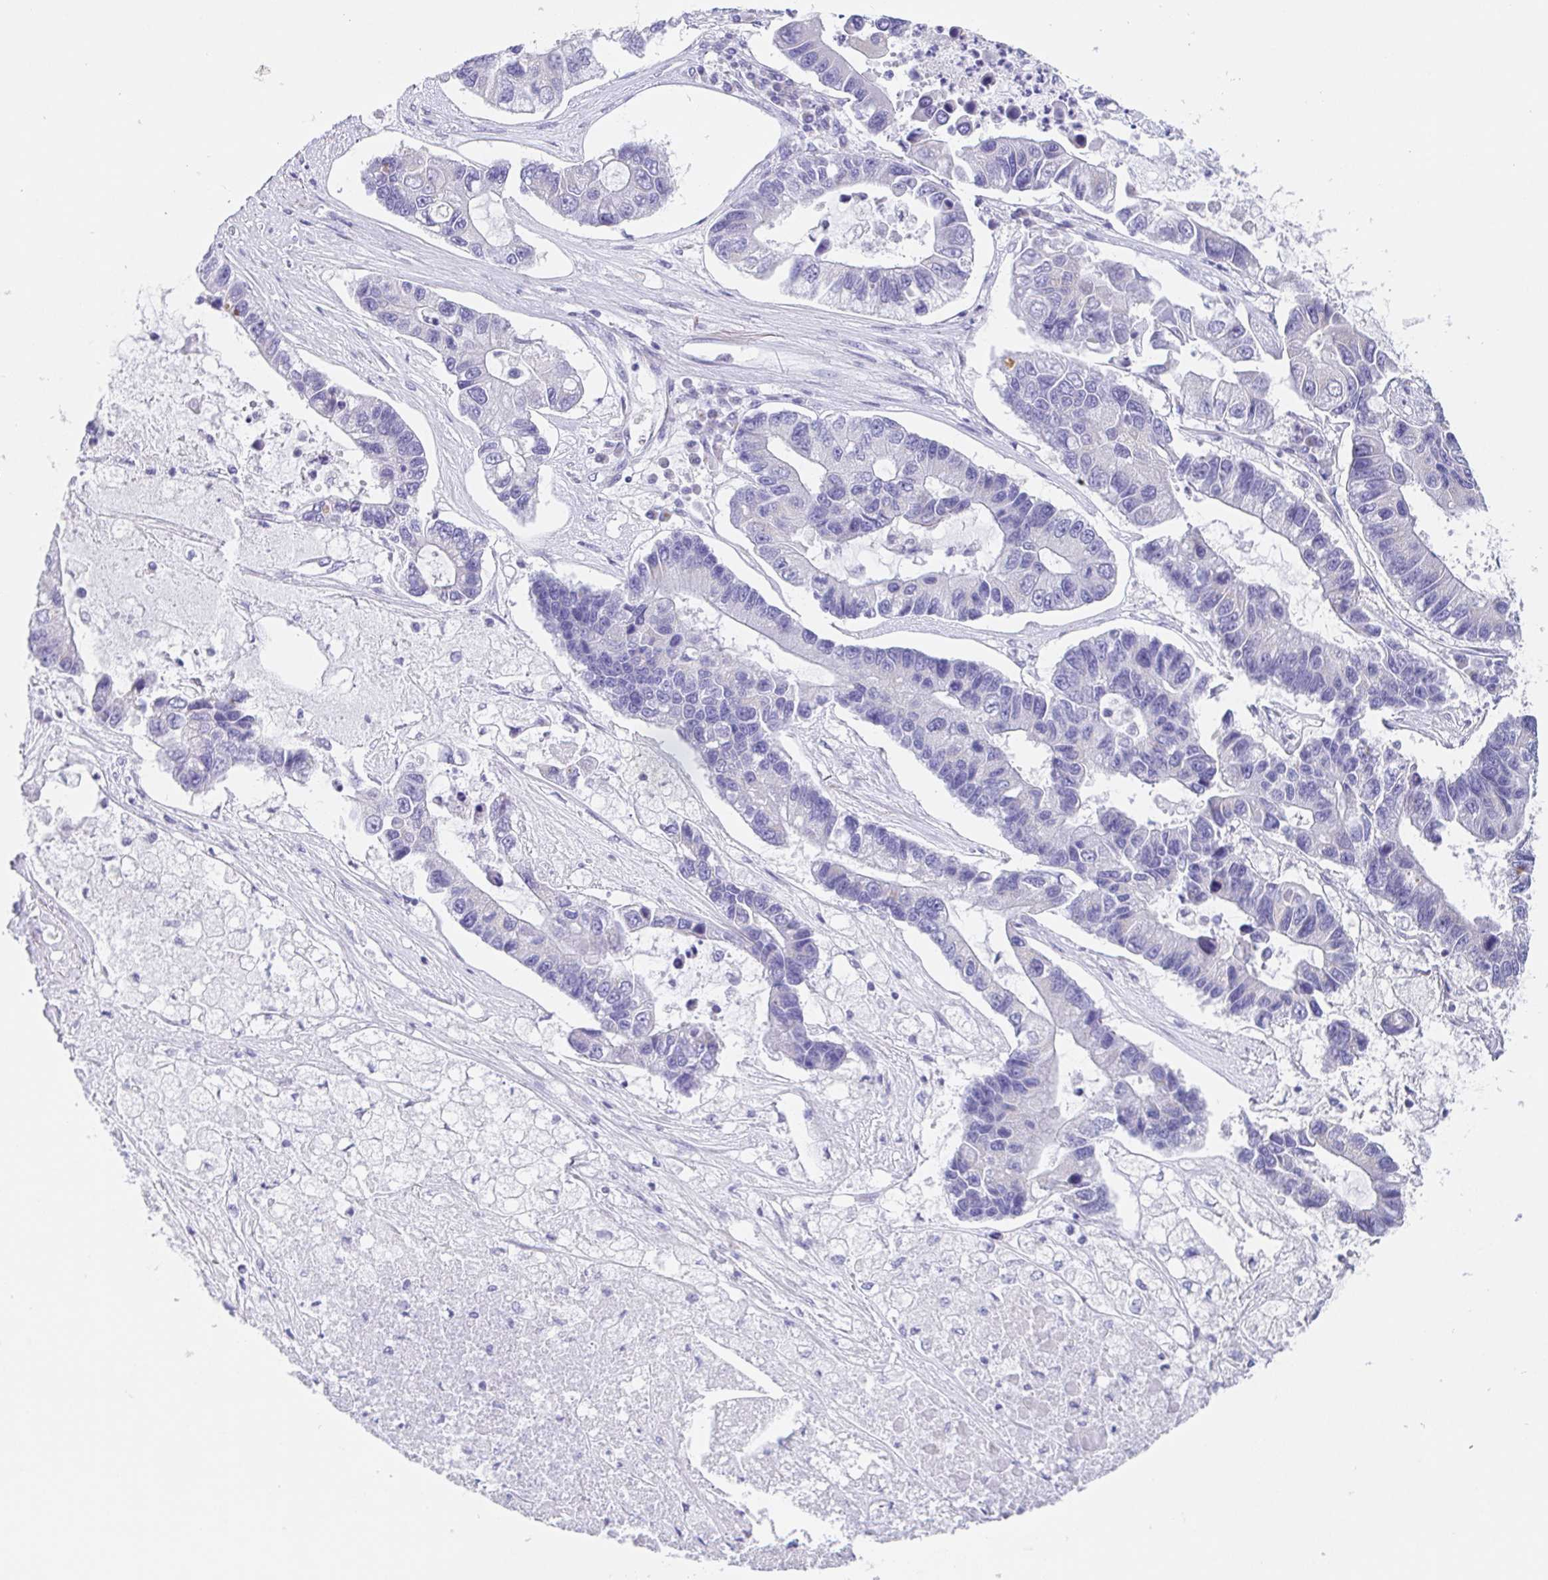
{"staining": {"intensity": "negative", "quantity": "none", "location": "none"}, "tissue": "lung cancer", "cell_type": "Tumor cells", "image_type": "cancer", "snomed": [{"axis": "morphology", "description": "Adenocarcinoma, NOS"}, {"axis": "topography", "description": "Bronchus"}, {"axis": "topography", "description": "Lung"}], "caption": "IHC histopathology image of neoplastic tissue: human adenocarcinoma (lung) stained with DAB reveals no significant protein staining in tumor cells.", "gene": "SCG3", "patient": {"sex": "female", "age": 51}}